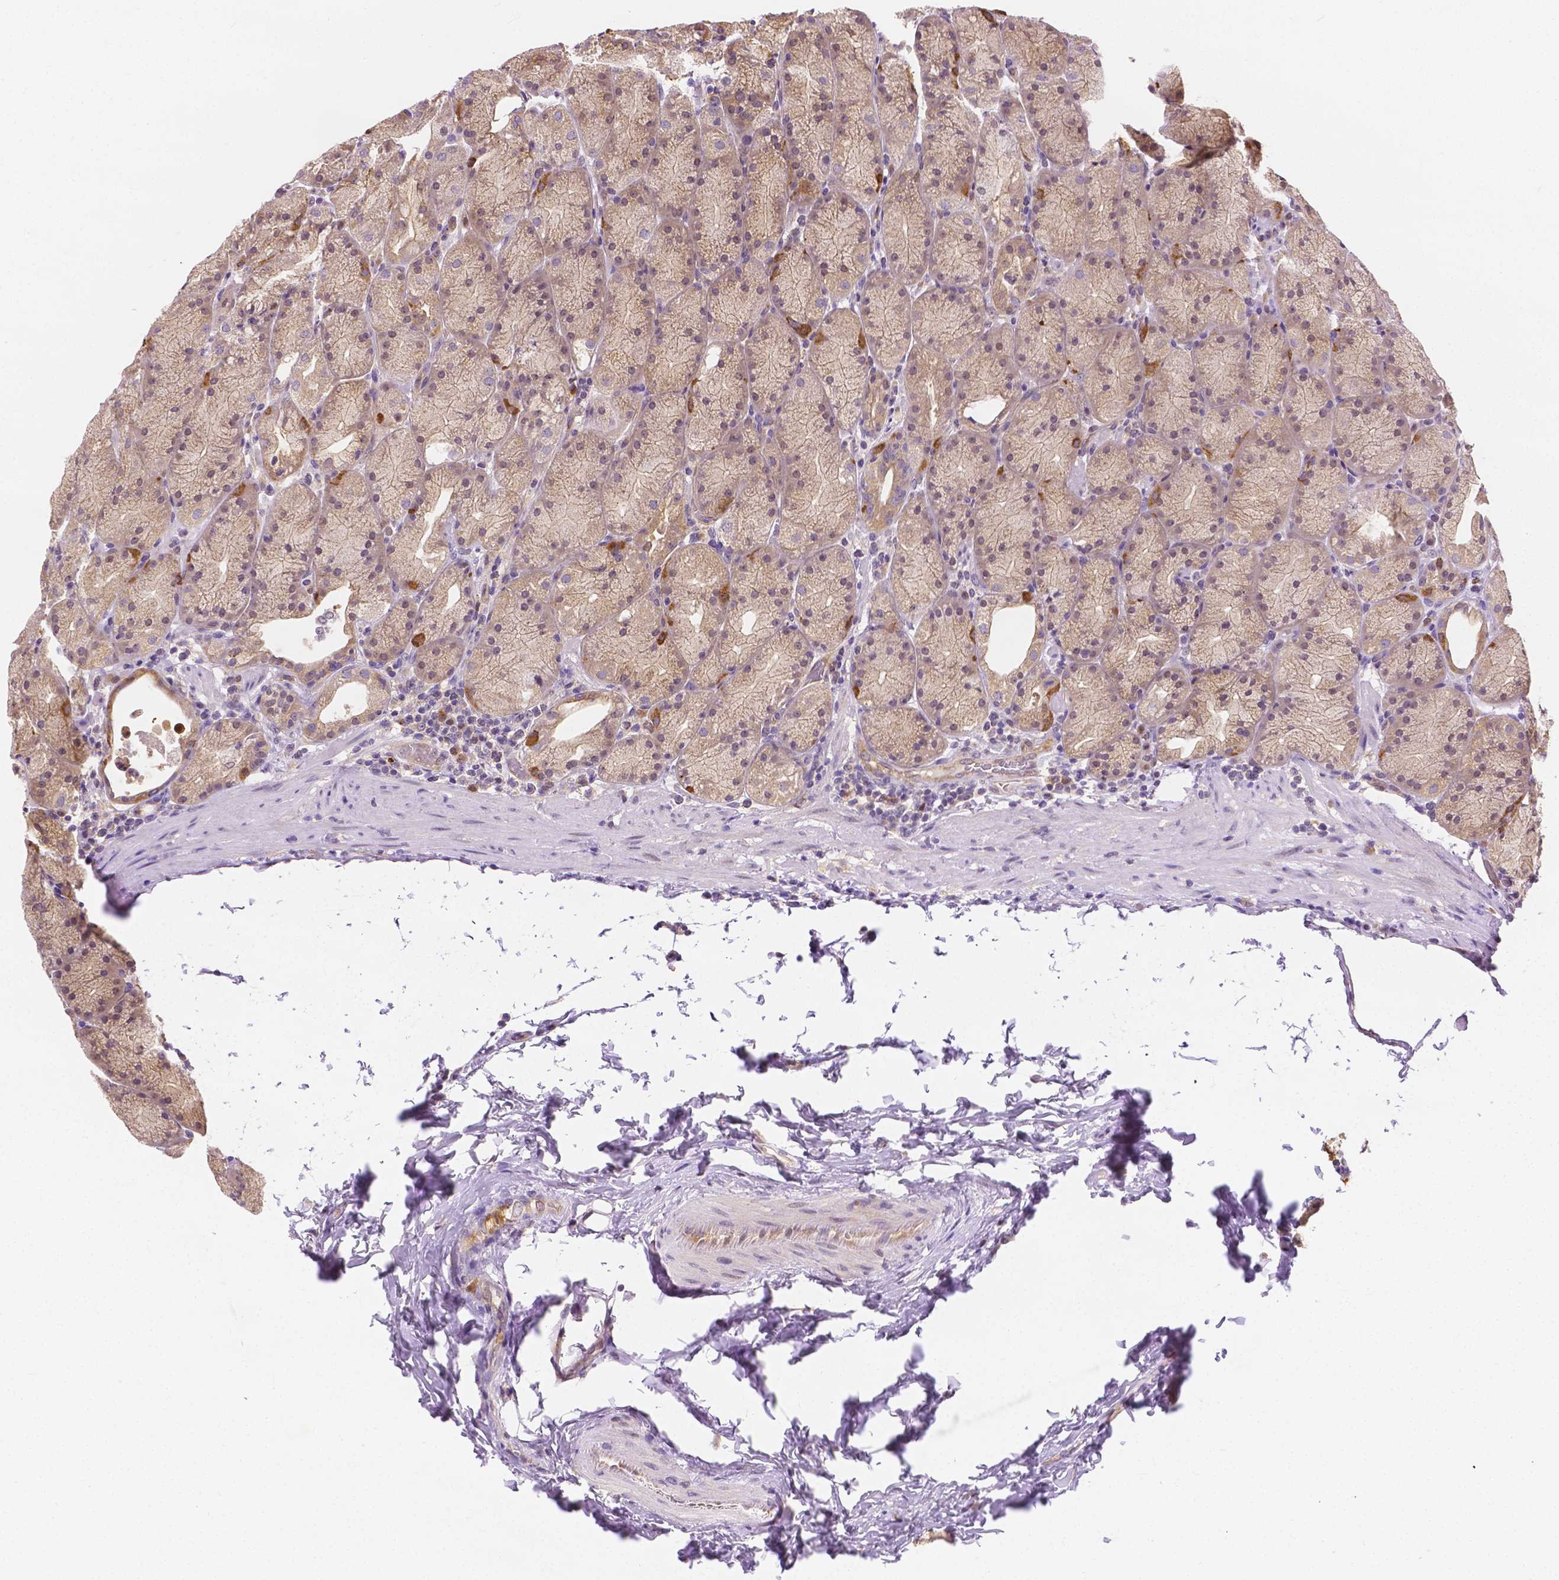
{"staining": {"intensity": "weak", "quantity": ">75%", "location": "cytoplasmic/membranous"}, "tissue": "stomach", "cell_type": "Glandular cells", "image_type": "normal", "snomed": [{"axis": "morphology", "description": "Normal tissue, NOS"}, {"axis": "topography", "description": "Stomach, upper"}, {"axis": "topography", "description": "Stomach"}], "caption": "Immunohistochemistry photomicrograph of benign stomach: stomach stained using IHC reveals low levels of weak protein expression localized specifically in the cytoplasmic/membranous of glandular cells, appearing as a cytoplasmic/membranous brown color.", "gene": "ZNRD2", "patient": {"sex": "male", "age": 48}}